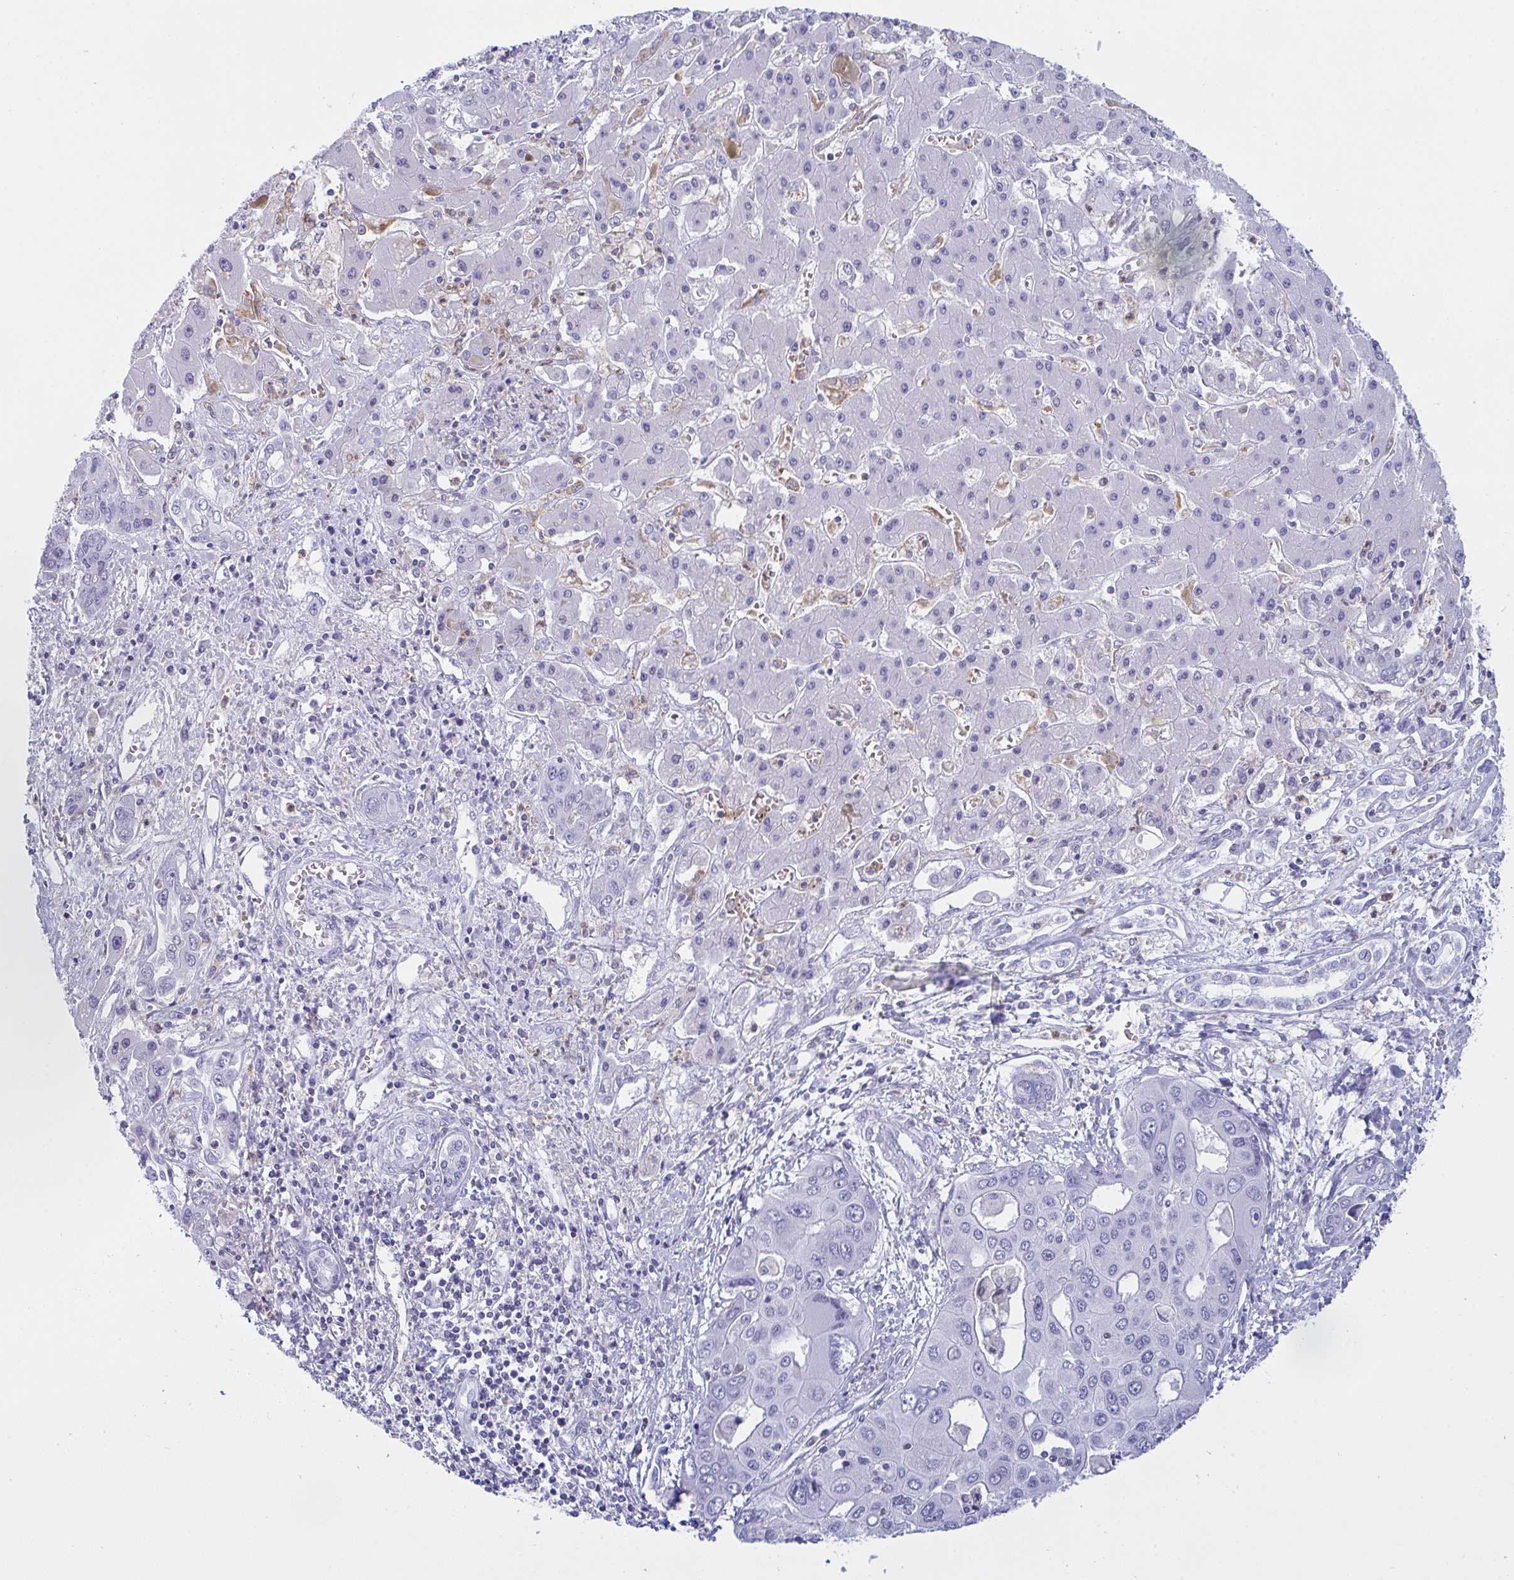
{"staining": {"intensity": "negative", "quantity": "none", "location": "none"}, "tissue": "liver cancer", "cell_type": "Tumor cells", "image_type": "cancer", "snomed": [{"axis": "morphology", "description": "Cholangiocarcinoma"}, {"axis": "topography", "description": "Liver"}], "caption": "This photomicrograph is of liver cancer stained with immunohistochemistry to label a protein in brown with the nuclei are counter-stained blue. There is no expression in tumor cells.", "gene": "MYO1F", "patient": {"sex": "male", "age": 67}}